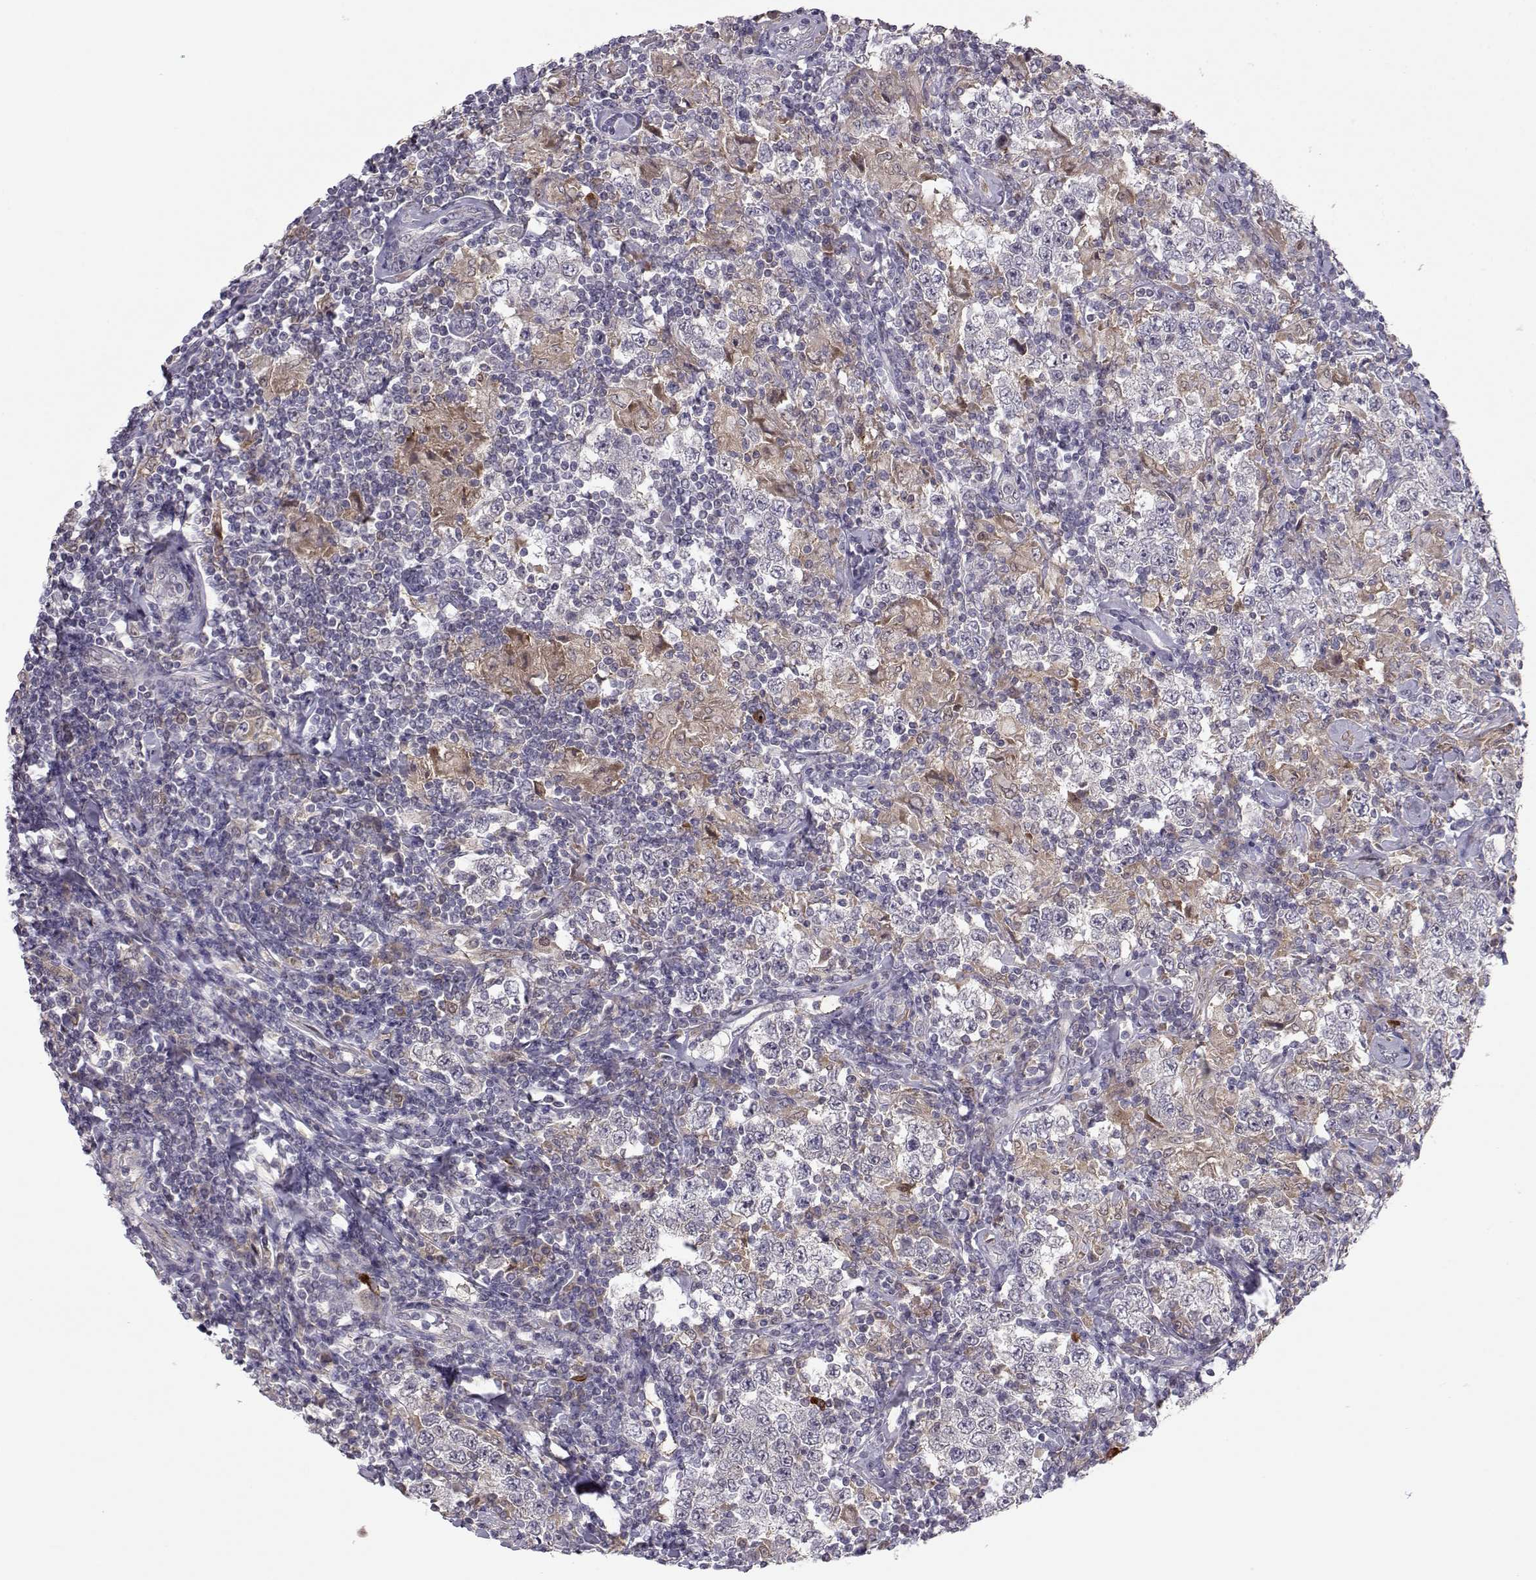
{"staining": {"intensity": "negative", "quantity": "none", "location": "none"}, "tissue": "testis cancer", "cell_type": "Tumor cells", "image_type": "cancer", "snomed": [{"axis": "morphology", "description": "Seminoma, NOS"}, {"axis": "morphology", "description": "Carcinoma, Embryonal, NOS"}, {"axis": "topography", "description": "Testis"}], "caption": "IHC histopathology image of human testis cancer (embryonal carcinoma) stained for a protein (brown), which displays no expression in tumor cells.", "gene": "NPVF", "patient": {"sex": "male", "age": 41}}